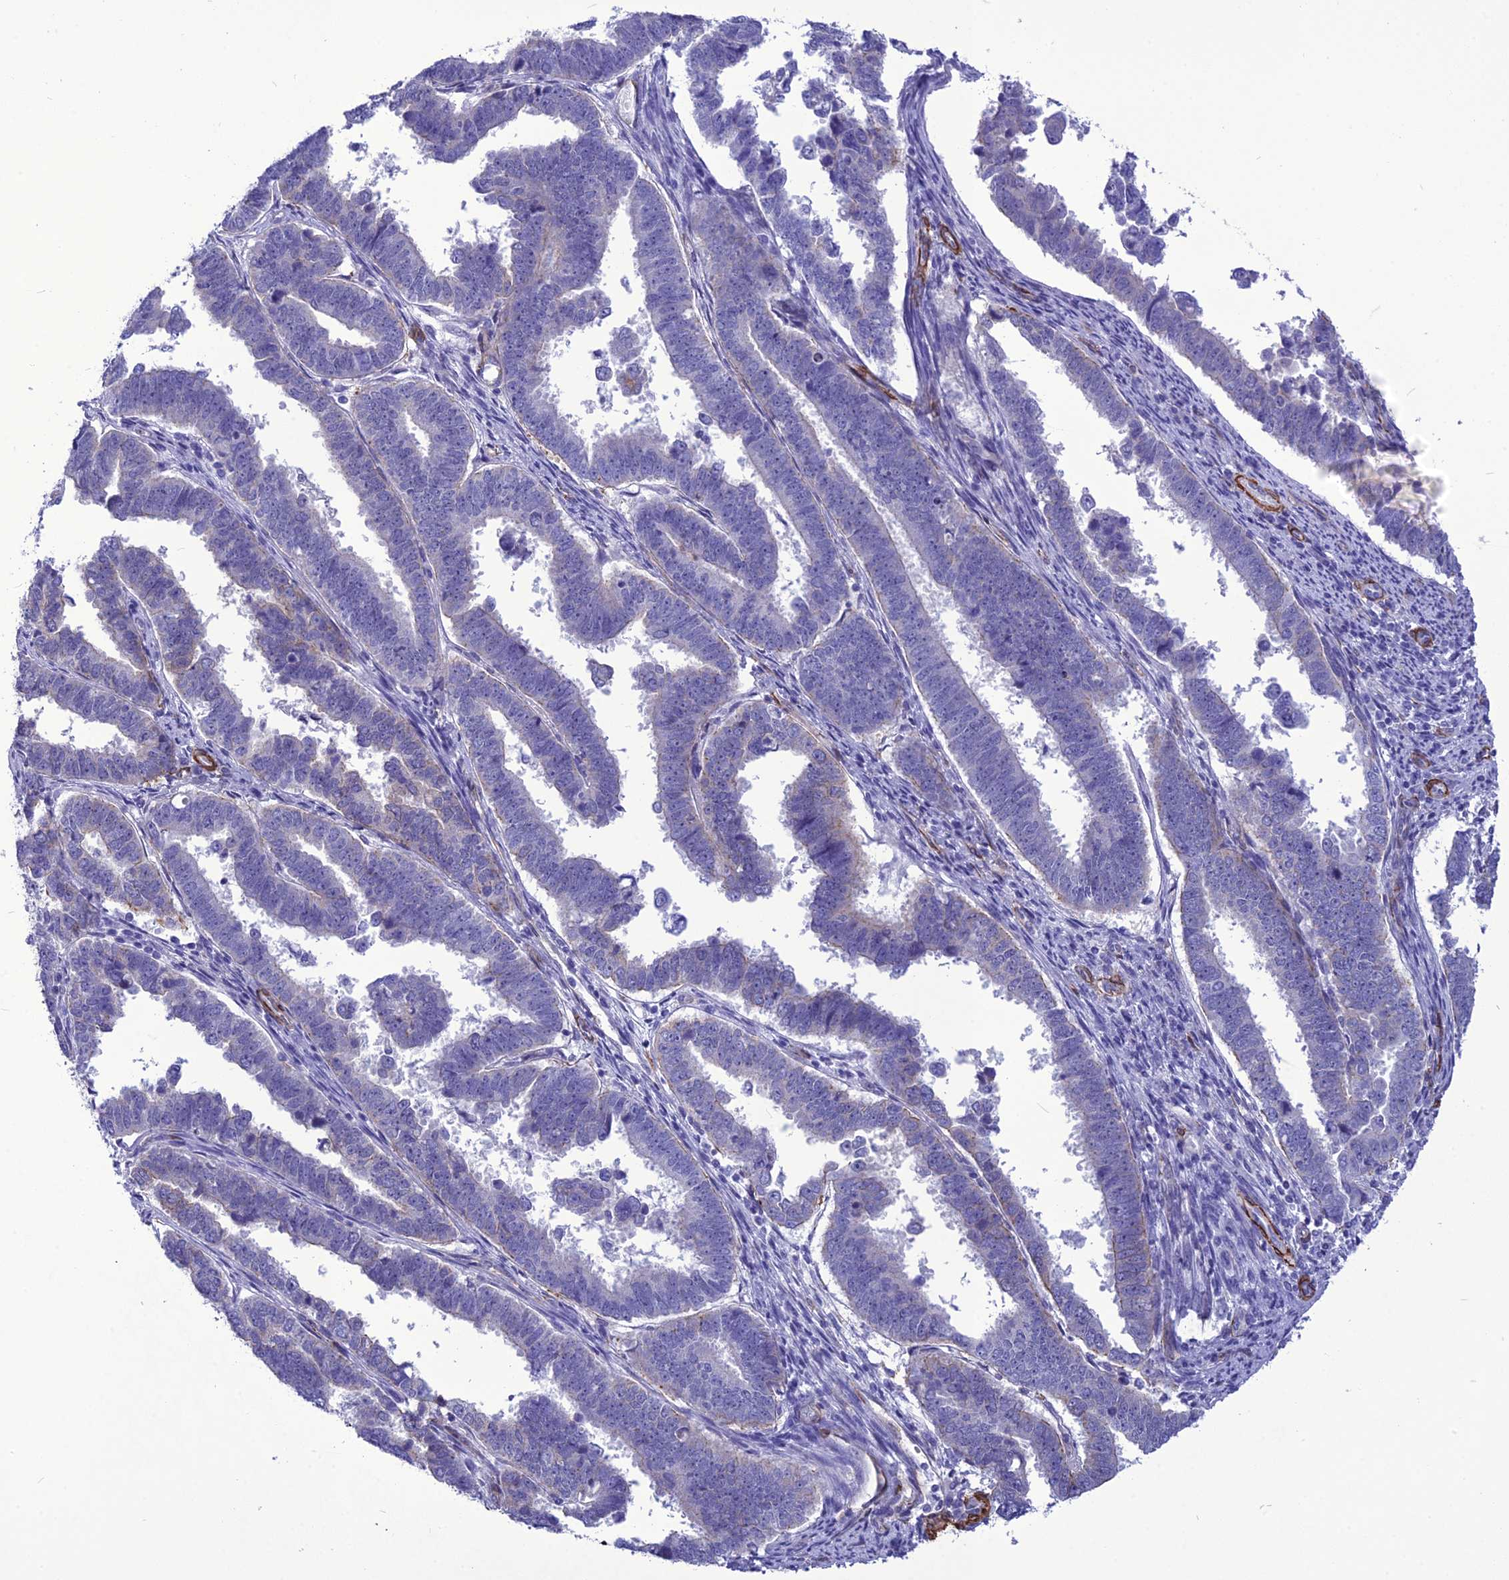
{"staining": {"intensity": "negative", "quantity": "none", "location": "none"}, "tissue": "endometrial cancer", "cell_type": "Tumor cells", "image_type": "cancer", "snomed": [{"axis": "morphology", "description": "Adenocarcinoma, NOS"}, {"axis": "topography", "description": "Endometrium"}], "caption": "High magnification brightfield microscopy of adenocarcinoma (endometrial) stained with DAB (3,3'-diaminobenzidine) (brown) and counterstained with hematoxylin (blue): tumor cells show no significant staining. (Stains: DAB (3,3'-diaminobenzidine) immunohistochemistry with hematoxylin counter stain, Microscopy: brightfield microscopy at high magnification).", "gene": "NKD1", "patient": {"sex": "female", "age": 75}}